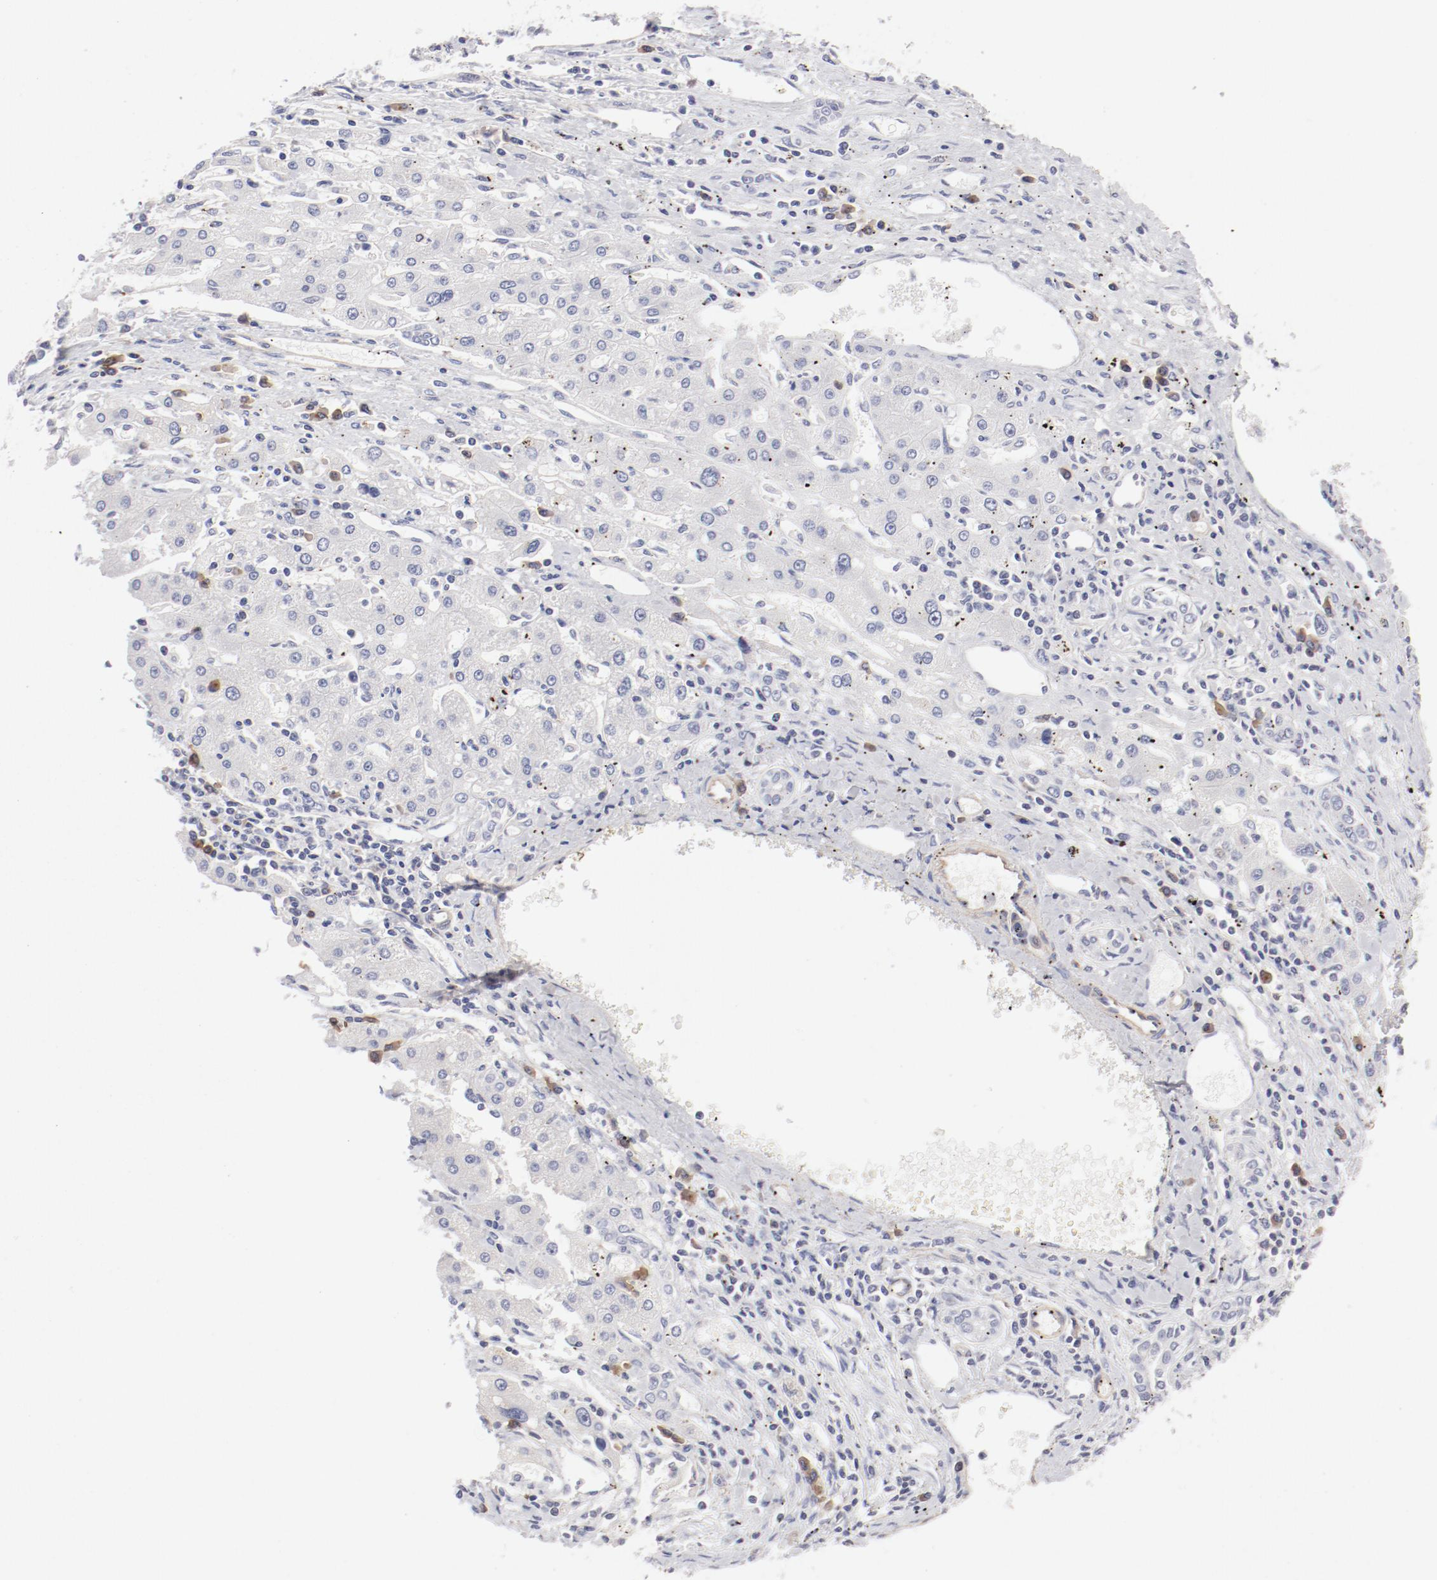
{"staining": {"intensity": "negative", "quantity": "none", "location": "none"}, "tissue": "liver cancer", "cell_type": "Tumor cells", "image_type": "cancer", "snomed": [{"axis": "morphology", "description": "Carcinoma, Hepatocellular, NOS"}, {"axis": "topography", "description": "Liver"}], "caption": "Immunohistochemistry (IHC) image of neoplastic tissue: human liver cancer (hepatocellular carcinoma) stained with DAB exhibits no significant protein staining in tumor cells.", "gene": "LAX1", "patient": {"sex": "male", "age": 72}}